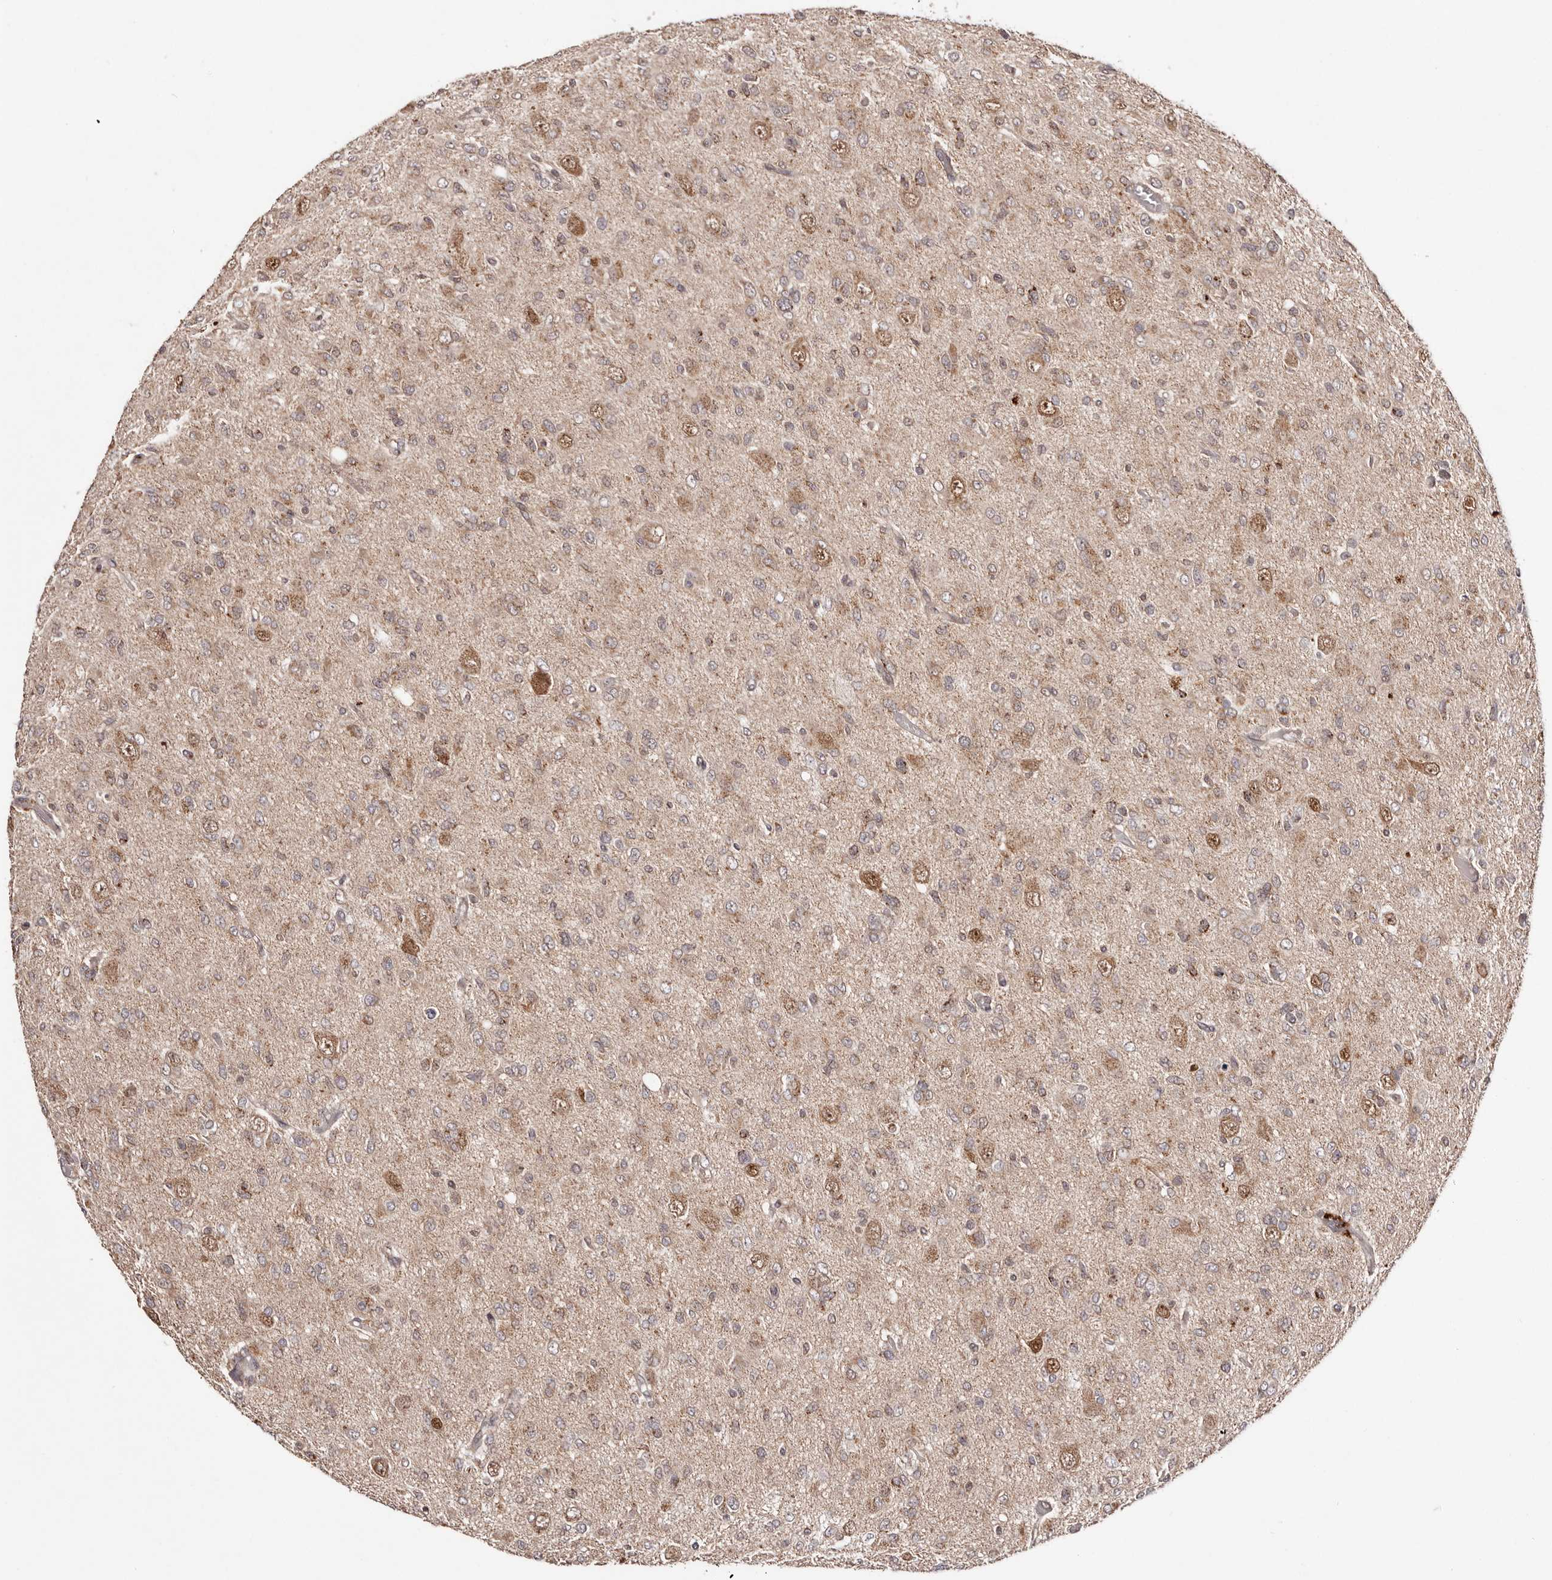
{"staining": {"intensity": "weak", "quantity": ">75%", "location": "cytoplasmic/membranous"}, "tissue": "glioma", "cell_type": "Tumor cells", "image_type": "cancer", "snomed": [{"axis": "morphology", "description": "Glioma, malignant, High grade"}, {"axis": "topography", "description": "Brain"}], "caption": "Protein staining demonstrates weak cytoplasmic/membranous staining in approximately >75% of tumor cells in glioma. (Stains: DAB (3,3'-diaminobenzidine) in brown, nuclei in blue, Microscopy: brightfield microscopy at high magnification).", "gene": "EGR3", "patient": {"sex": "female", "age": 59}}